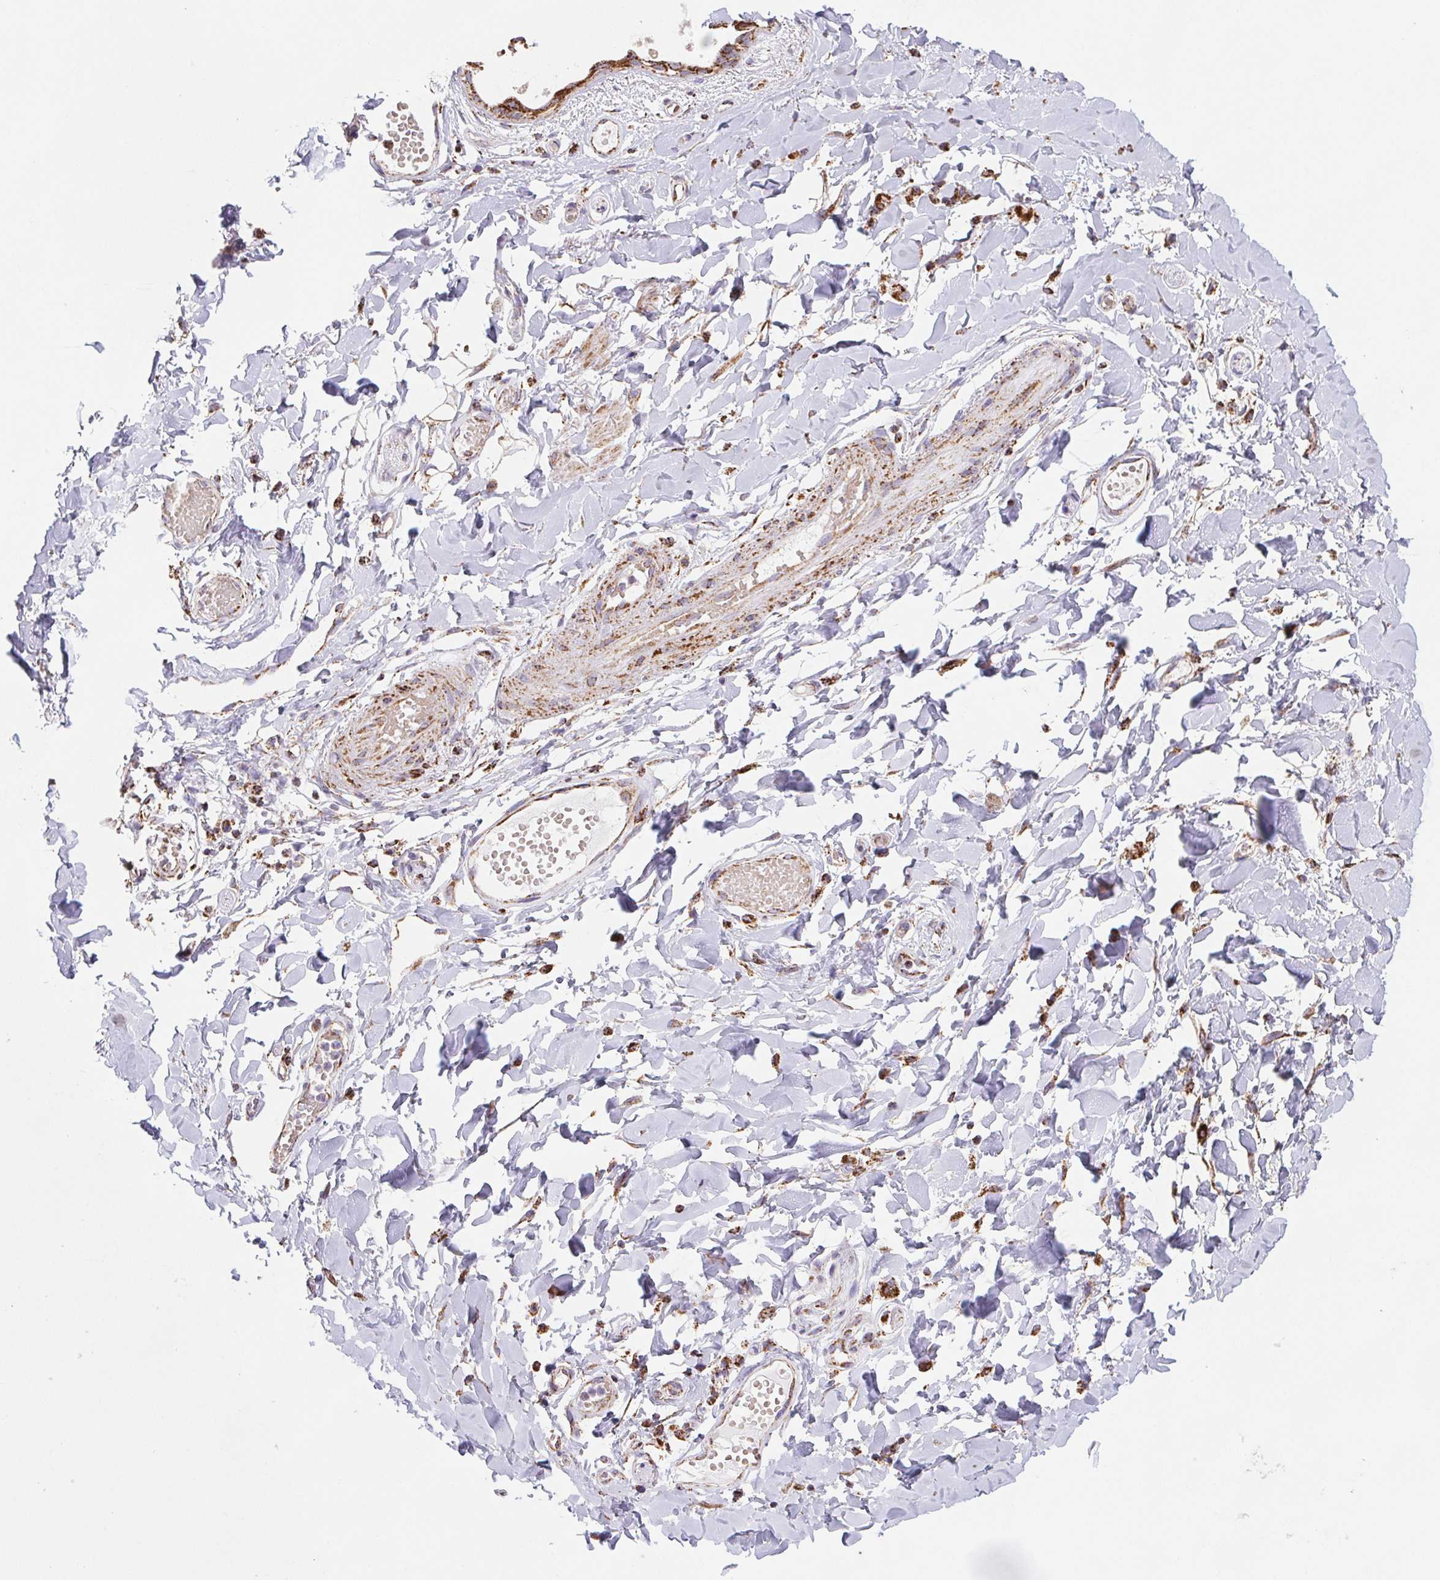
{"staining": {"intensity": "negative", "quantity": "none", "location": "none"}, "tissue": "adipose tissue", "cell_type": "Adipocytes", "image_type": "normal", "snomed": [{"axis": "morphology", "description": "Normal tissue, NOS"}, {"axis": "topography", "description": "Anal"}, {"axis": "topography", "description": "Peripheral nerve tissue"}], "caption": "Adipocytes show no significant protein staining in normal adipose tissue.", "gene": "NIPSNAP2", "patient": {"sex": "male", "age": 78}}